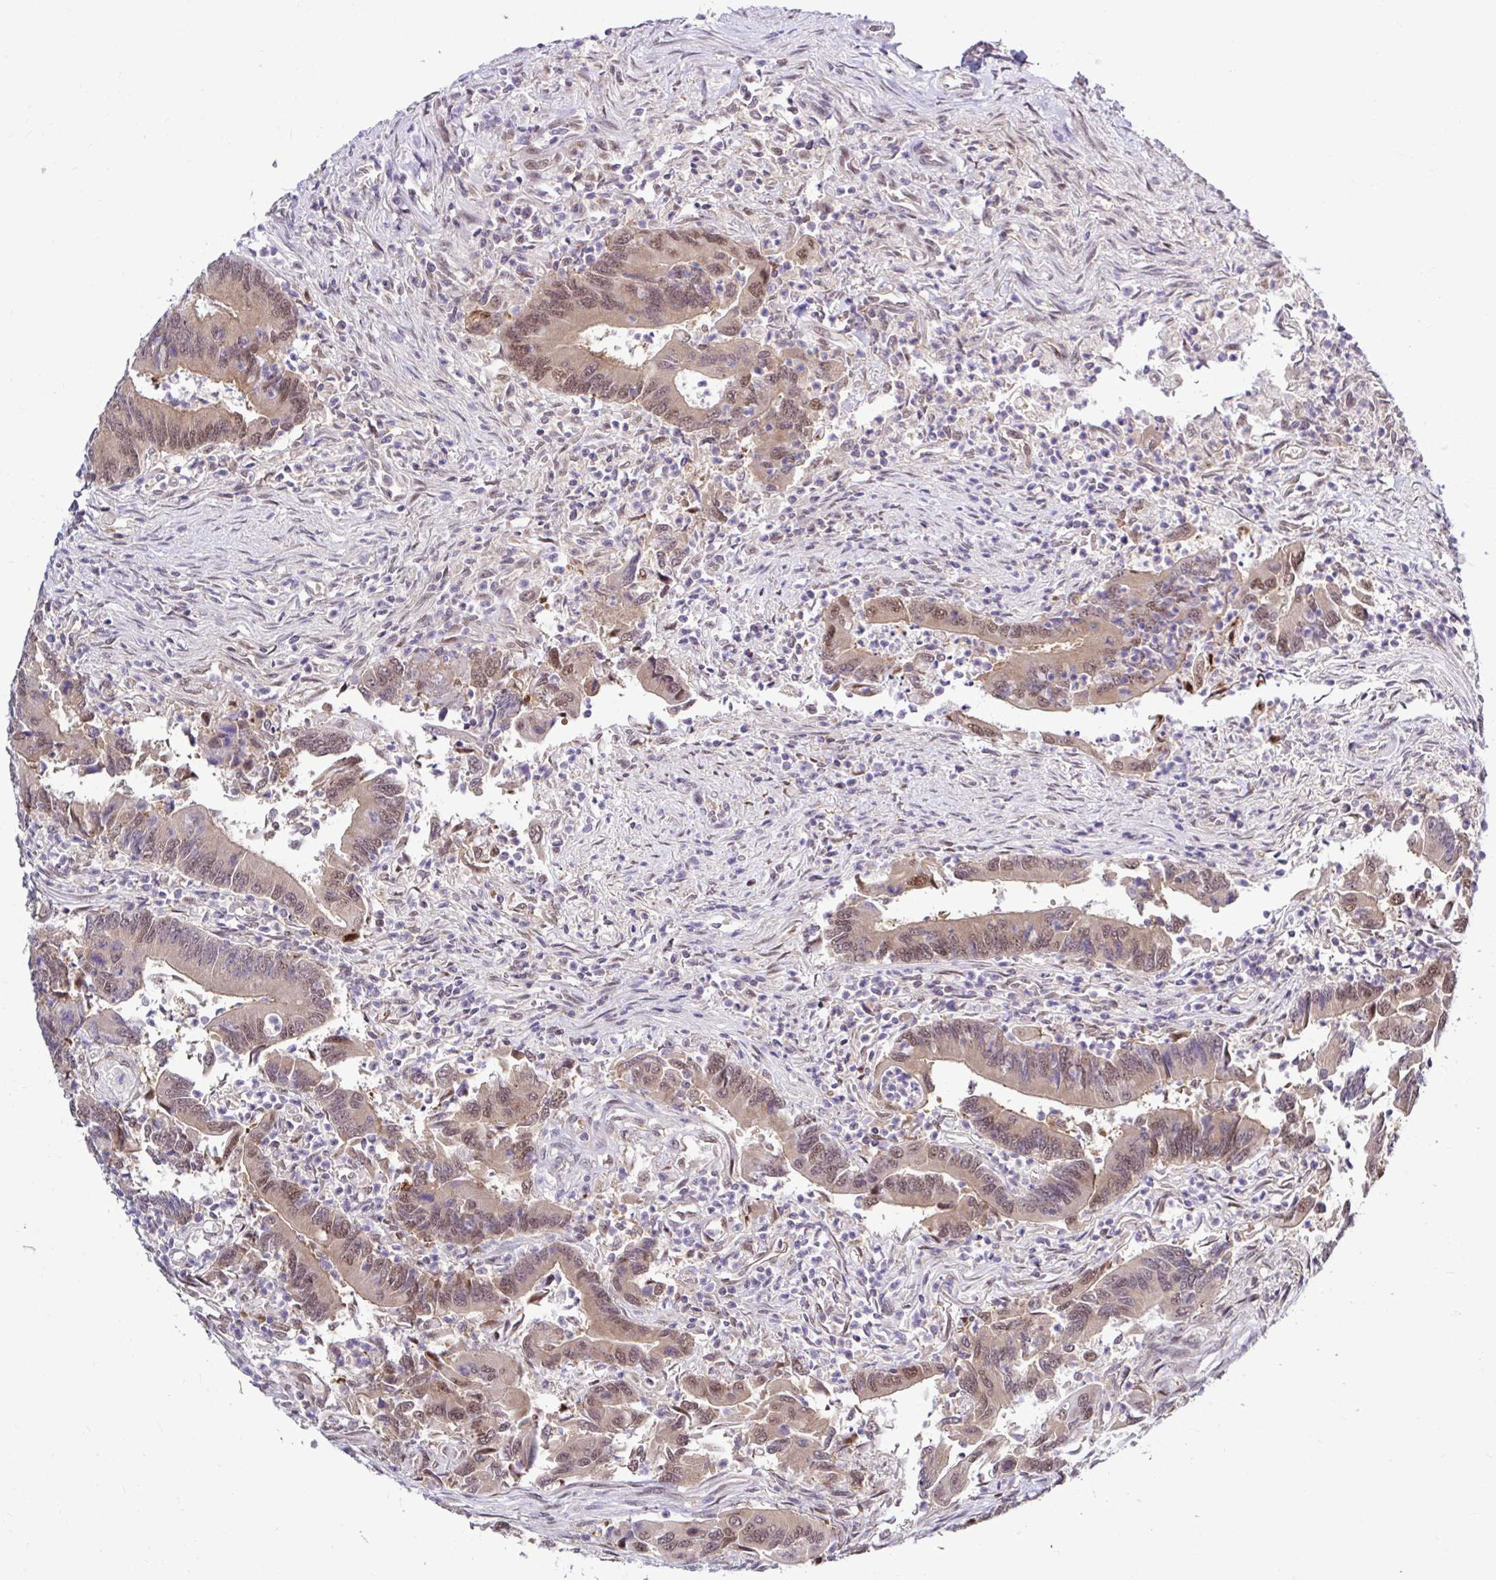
{"staining": {"intensity": "moderate", "quantity": "25%-75%", "location": "nuclear"}, "tissue": "colorectal cancer", "cell_type": "Tumor cells", "image_type": "cancer", "snomed": [{"axis": "morphology", "description": "Adenocarcinoma, NOS"}, {"axis": "topography", "description": "Colon"}], "caption": "Protein expression analysis of human colorectal cancer (adenocarcinoma) reveals moderate nuclear expression in about 25%-75% of tumor cells.", "gene": "PSMD3", "patient": {"sex": "female", "age": 67}}